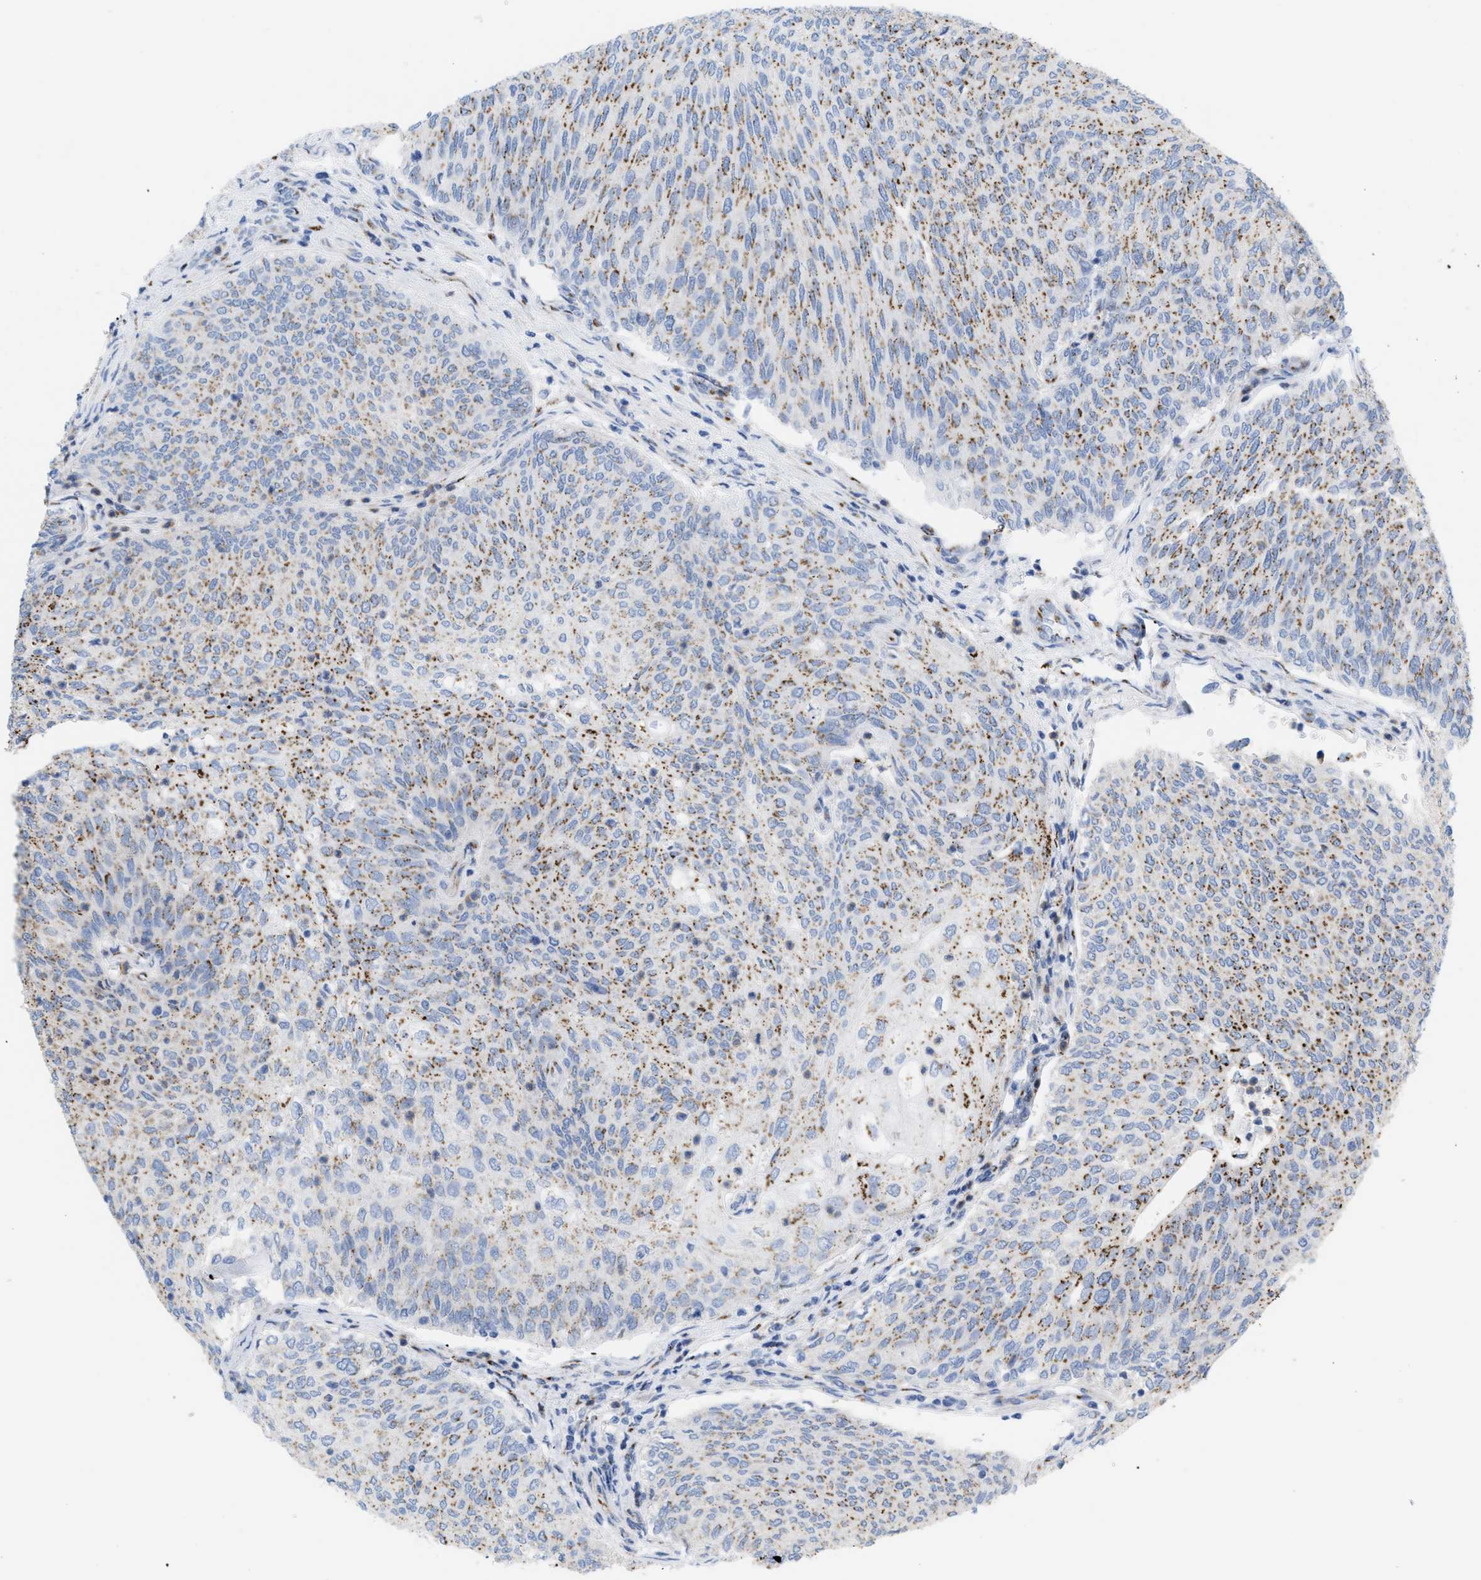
{"staining": {"intensity": "moderate", "quantity": ">75%", "location": "cytoplasmic/membranous"}, "tissue": "urothelial cancer", "cell_type": "Tumor cells", "image_type": "cancer", "snomed": [{"axis": "morphology", "description": "Urothelial carcinoma, Low grade"}, {"axis": "topography", "description": "Urinary bladder"}], "caption": "IHC photomicrograph of neoplastic tissue: low-grade urothelial carcinoma stained using immunohistochemistry demonstrates medium levels of moderate protein expression localized specifically in the cytoplasmic/membranous of tumor cells, appearing as a cytoplasmic/membranous brown color.", "gene": "TMEM17", "patient": {"sex": "female", "age": 79}}